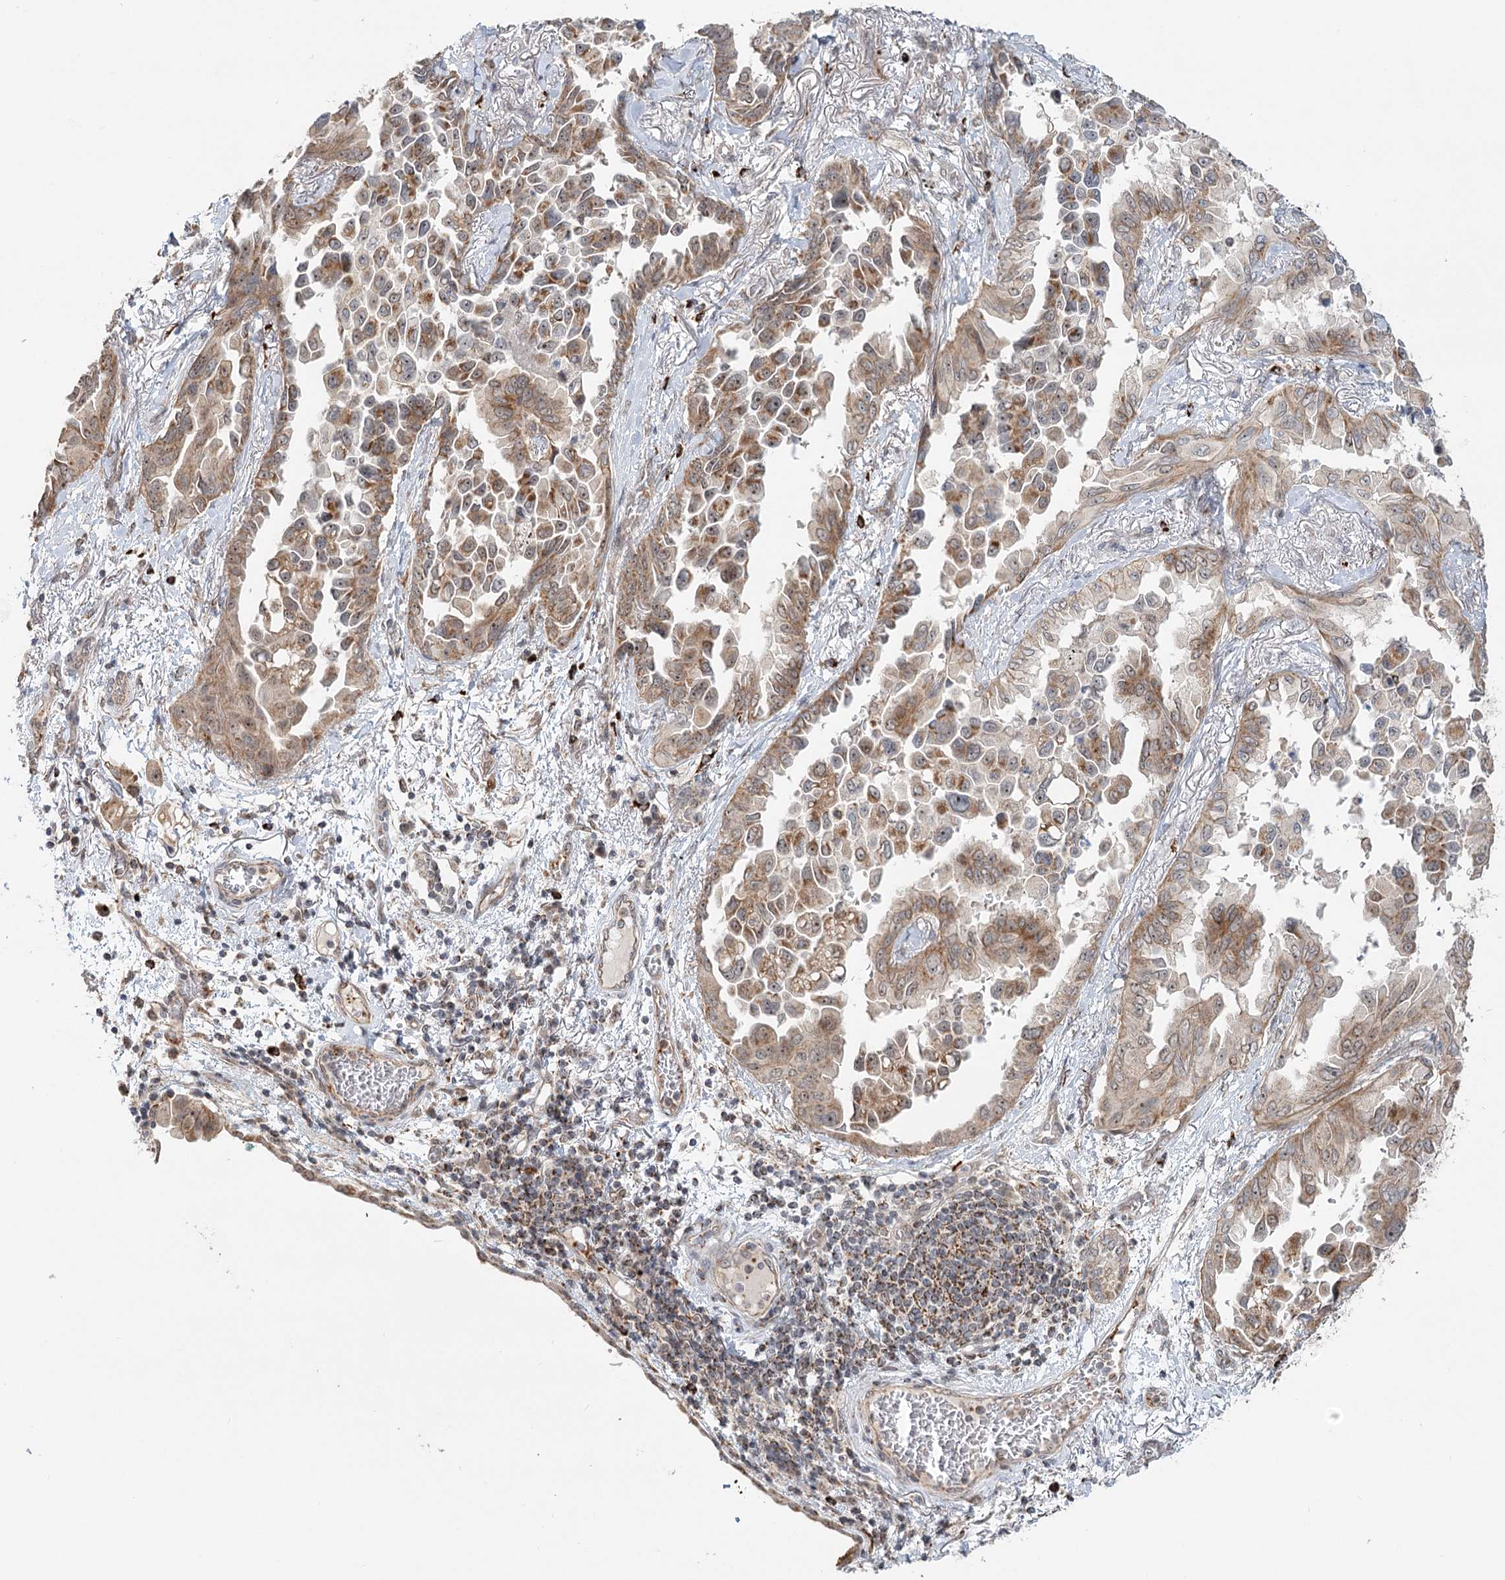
{"staining": {"intensity": "moderate", "quantity": ">75%", "location": "cytoplasmic/membranous,nuclear"}, "tissue": "lung cancer", "cell_type": "Tumor cells", "image_type": "cancer", "snomed": [{"axis": "morphology", "description": "Adenocarcinoma, NOS"}, {"axis": "topography", "description": "Lung"}], "caption": "Lung cancer (adenocarcinoma) stained with DAB (3,3'-diaminobenzidine) immunohistochemistry (IHC) demonstrates medium levels of moderate cytoplasmic/membranous and nuclear staining in about >75% of tumor cells. The protein is stained brown, and the nuclei are stained in blue (DAB IHC with brightfield microscopy, high magnification).", "gene": "RTN4IP1", "patient": {"sex": "female", "age": 67}}